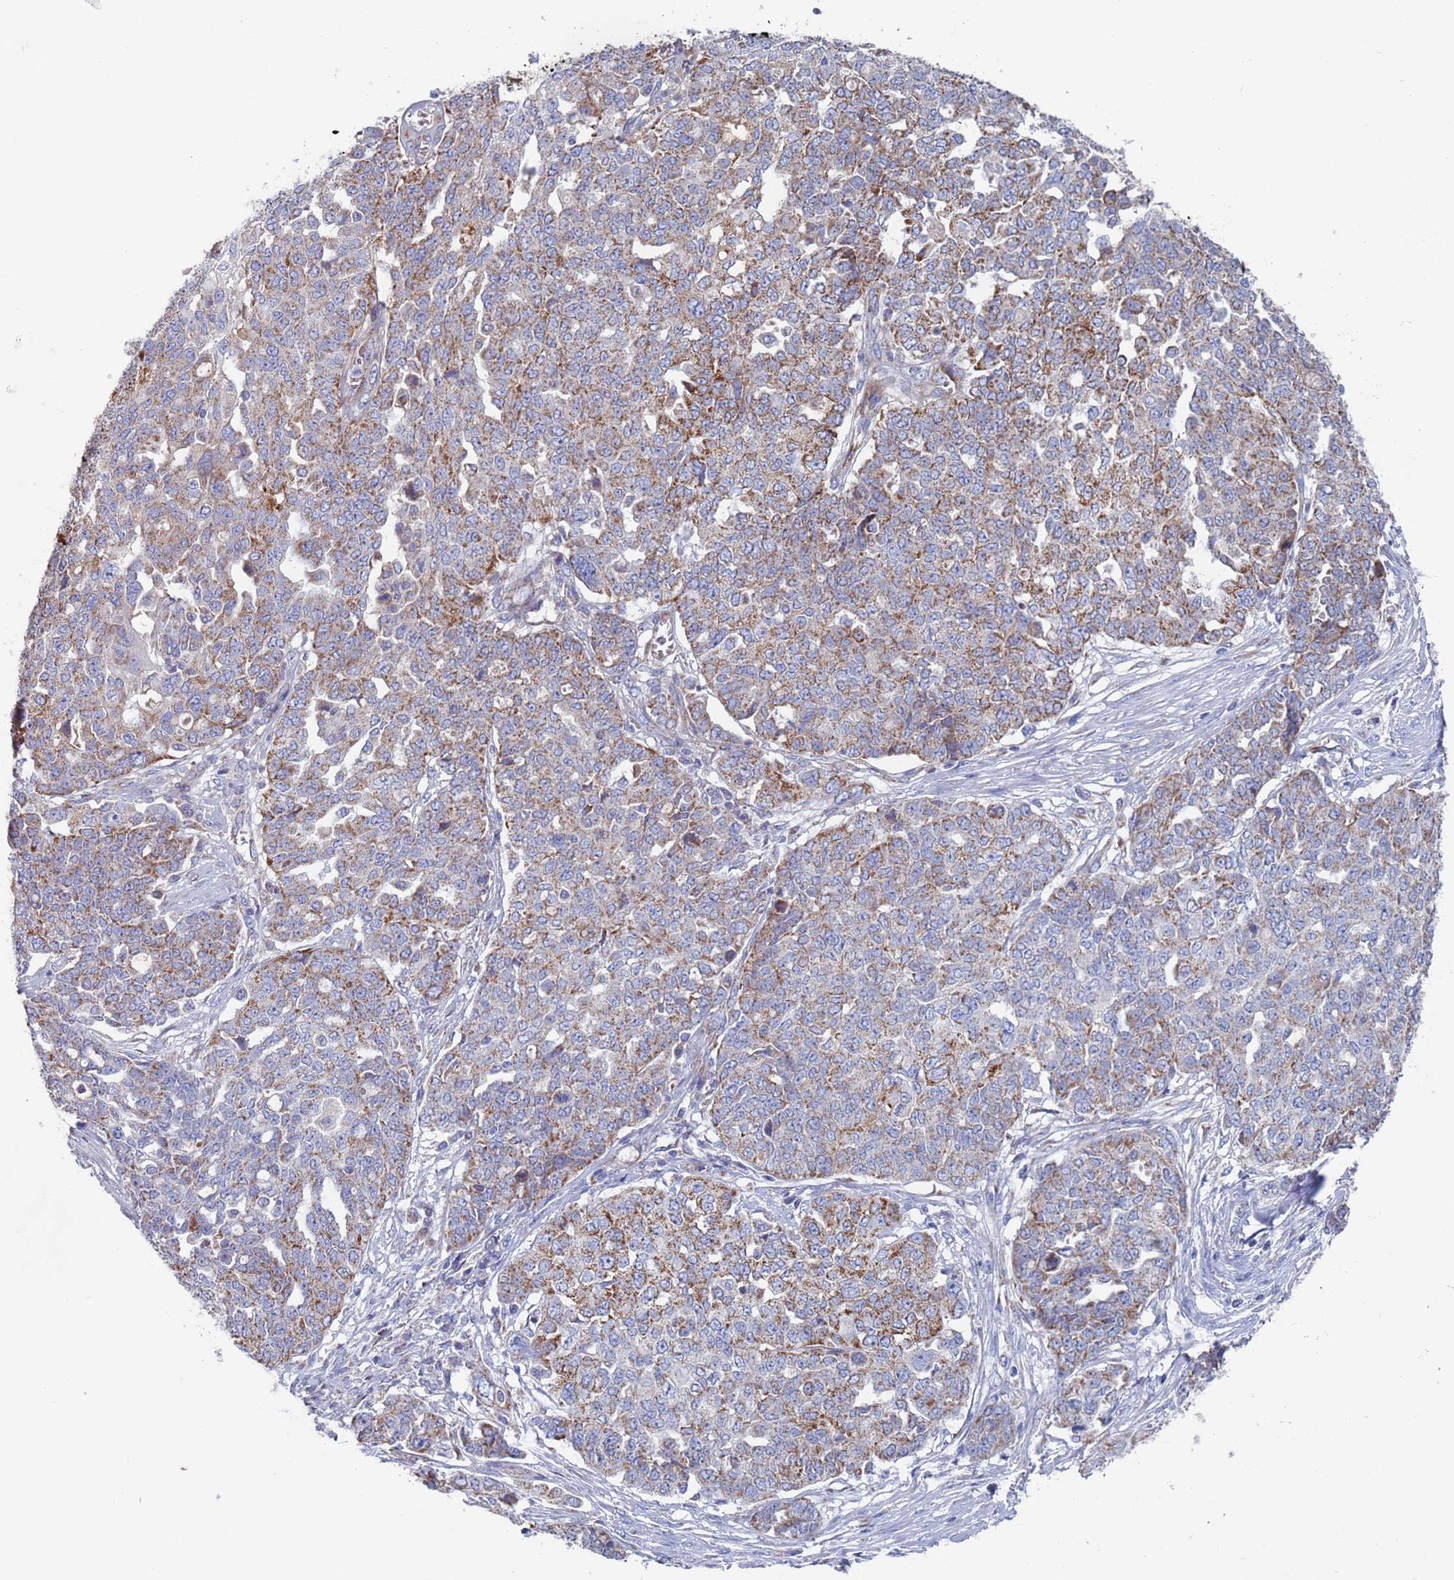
{"staining": {"intensity": "moderate", "quantity": ">75%", "location": "cytoplasmic/membranous"}, "tissue": "ovarian cancer", "cell_type": "Tumor cells", "image_type": "cancer", "snomed": [{"axis": "morphology", "description": "Cystadenocarcinoma, serous, NOS"}, {"axis": "topography", "description": "Soft tissue"}, {"axis": "topography", "description": "Ovary"}], "caption": "Human serous cystadenocarcinoma (ovarian) stained for a protein (brown) reveals moderate cytoplasmic/membranous positive positivity in about >75% of tumor cells.", "gene": "MRPL22", "patient": {"sex": "female", "age": 57}}